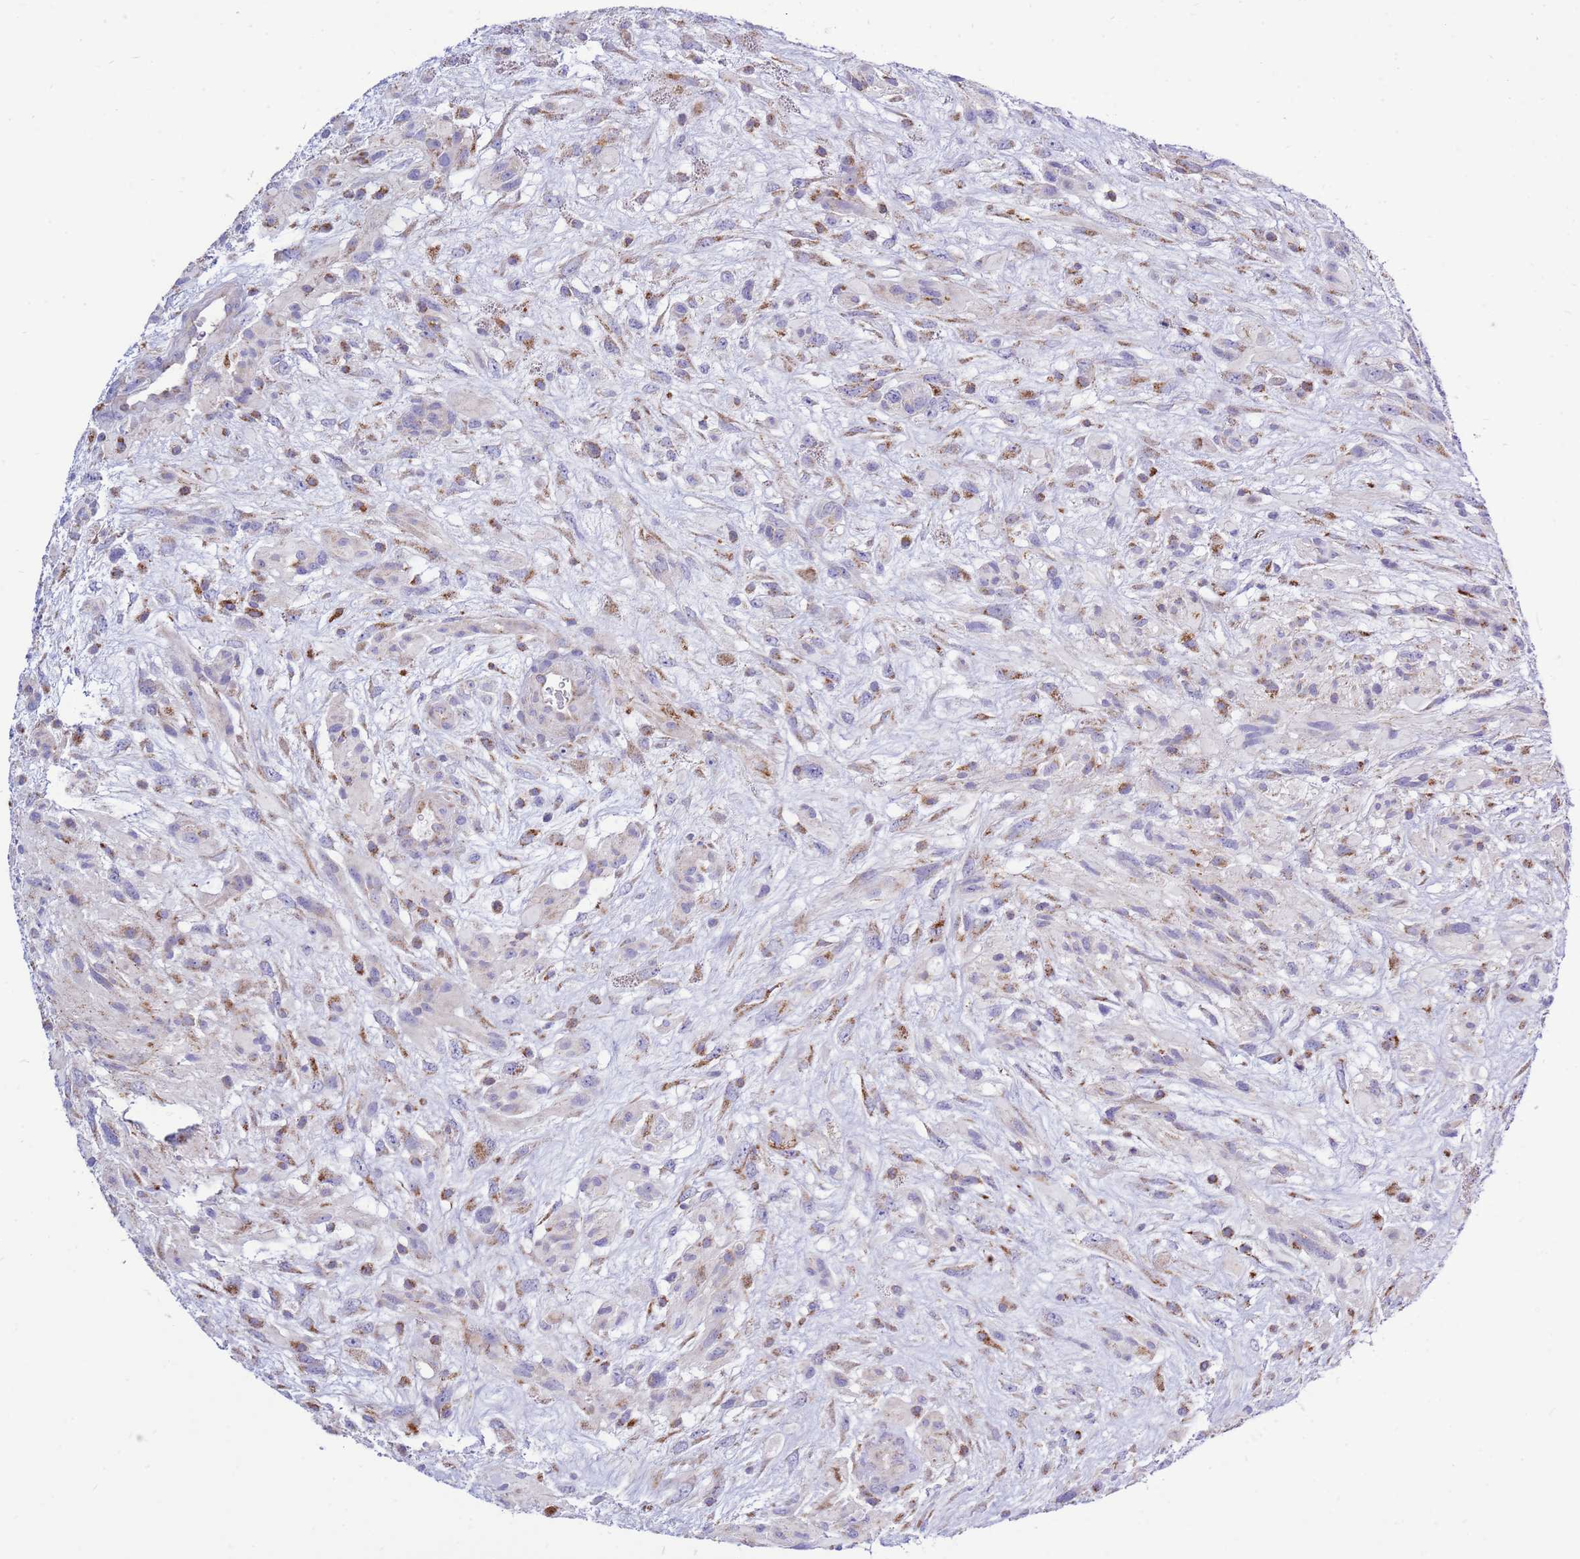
{"staining": {"intensity": "moderate", "quantity": "<25%", "location": "cytoplasmic/membranous"}, "tissue": "glioma", "cell_type": "Tumor cells", "image_type": "cancer", "snomed": [{"axis": "morphology", "description": "Glioma, malignant, High grade"}, {"axis": "topography", "description": "Brain"}], "caption": "This histopathology image reveals immunohistochemistry (IHC) staining of human glioma, with low moderate cytoplasmic/membranous positivity in about <25% of tumor cells.", "gene": "IGF1R", "patient": {"sex": "male", "age": 61}}